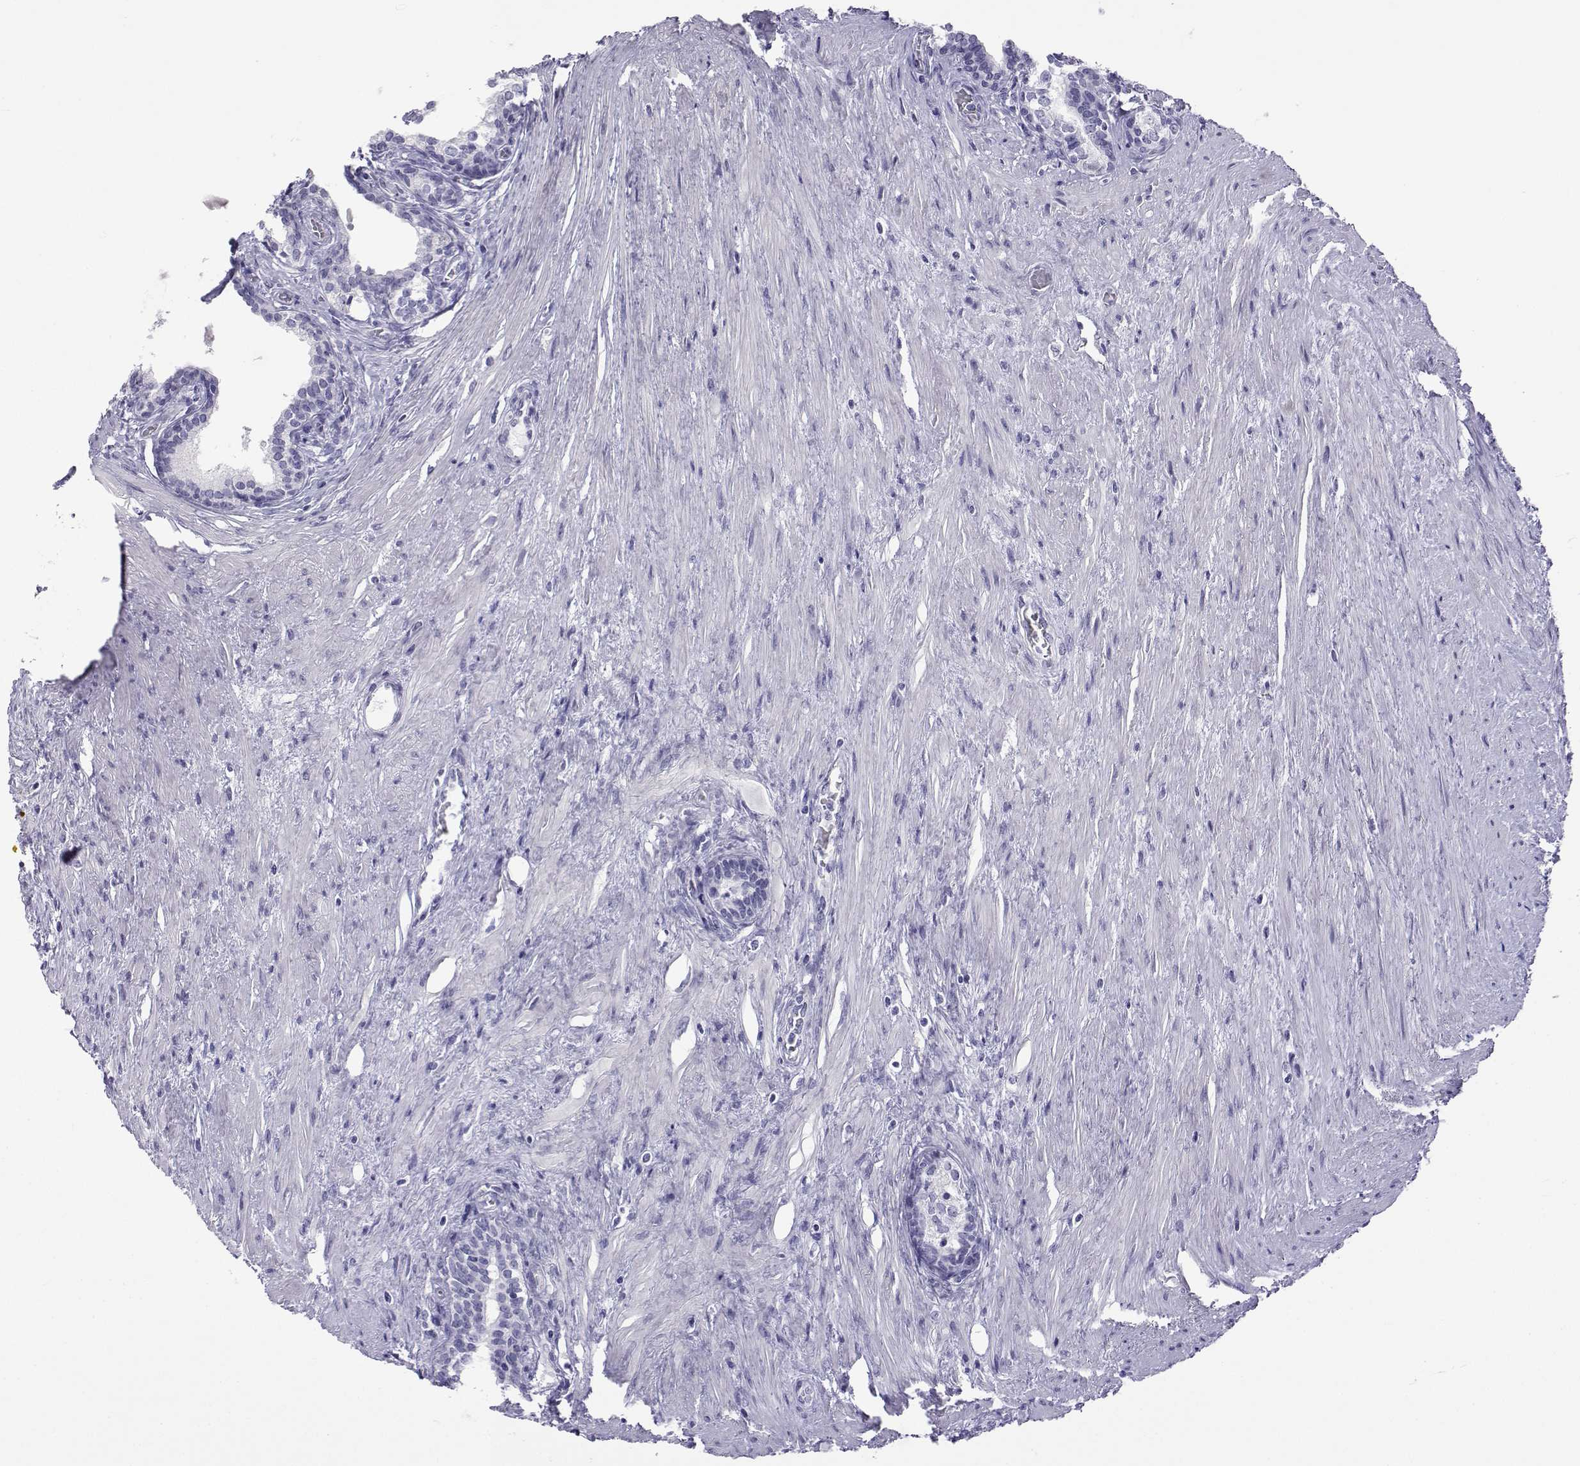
{"staining": {"intensity": "negative", "quantity": "none", "location": "none"}, "tissue": "prostate cancer", "cell_type": "Tumor cells", "image_type": "cancer", "snomed": [{"axis": "morphology", "description": "Adenocarcinoma, NOS"}, {"axis": "morphology", "description": "Adenocarcinoma, High grade"}, {"axis": "topography", "description": "Prostate"}], "caption": "Image shows no protein staining in tumor cells of prostate cancer tissue.", "gene": "ACTL7A", "patient": {"sex": "male", "age": 61}}